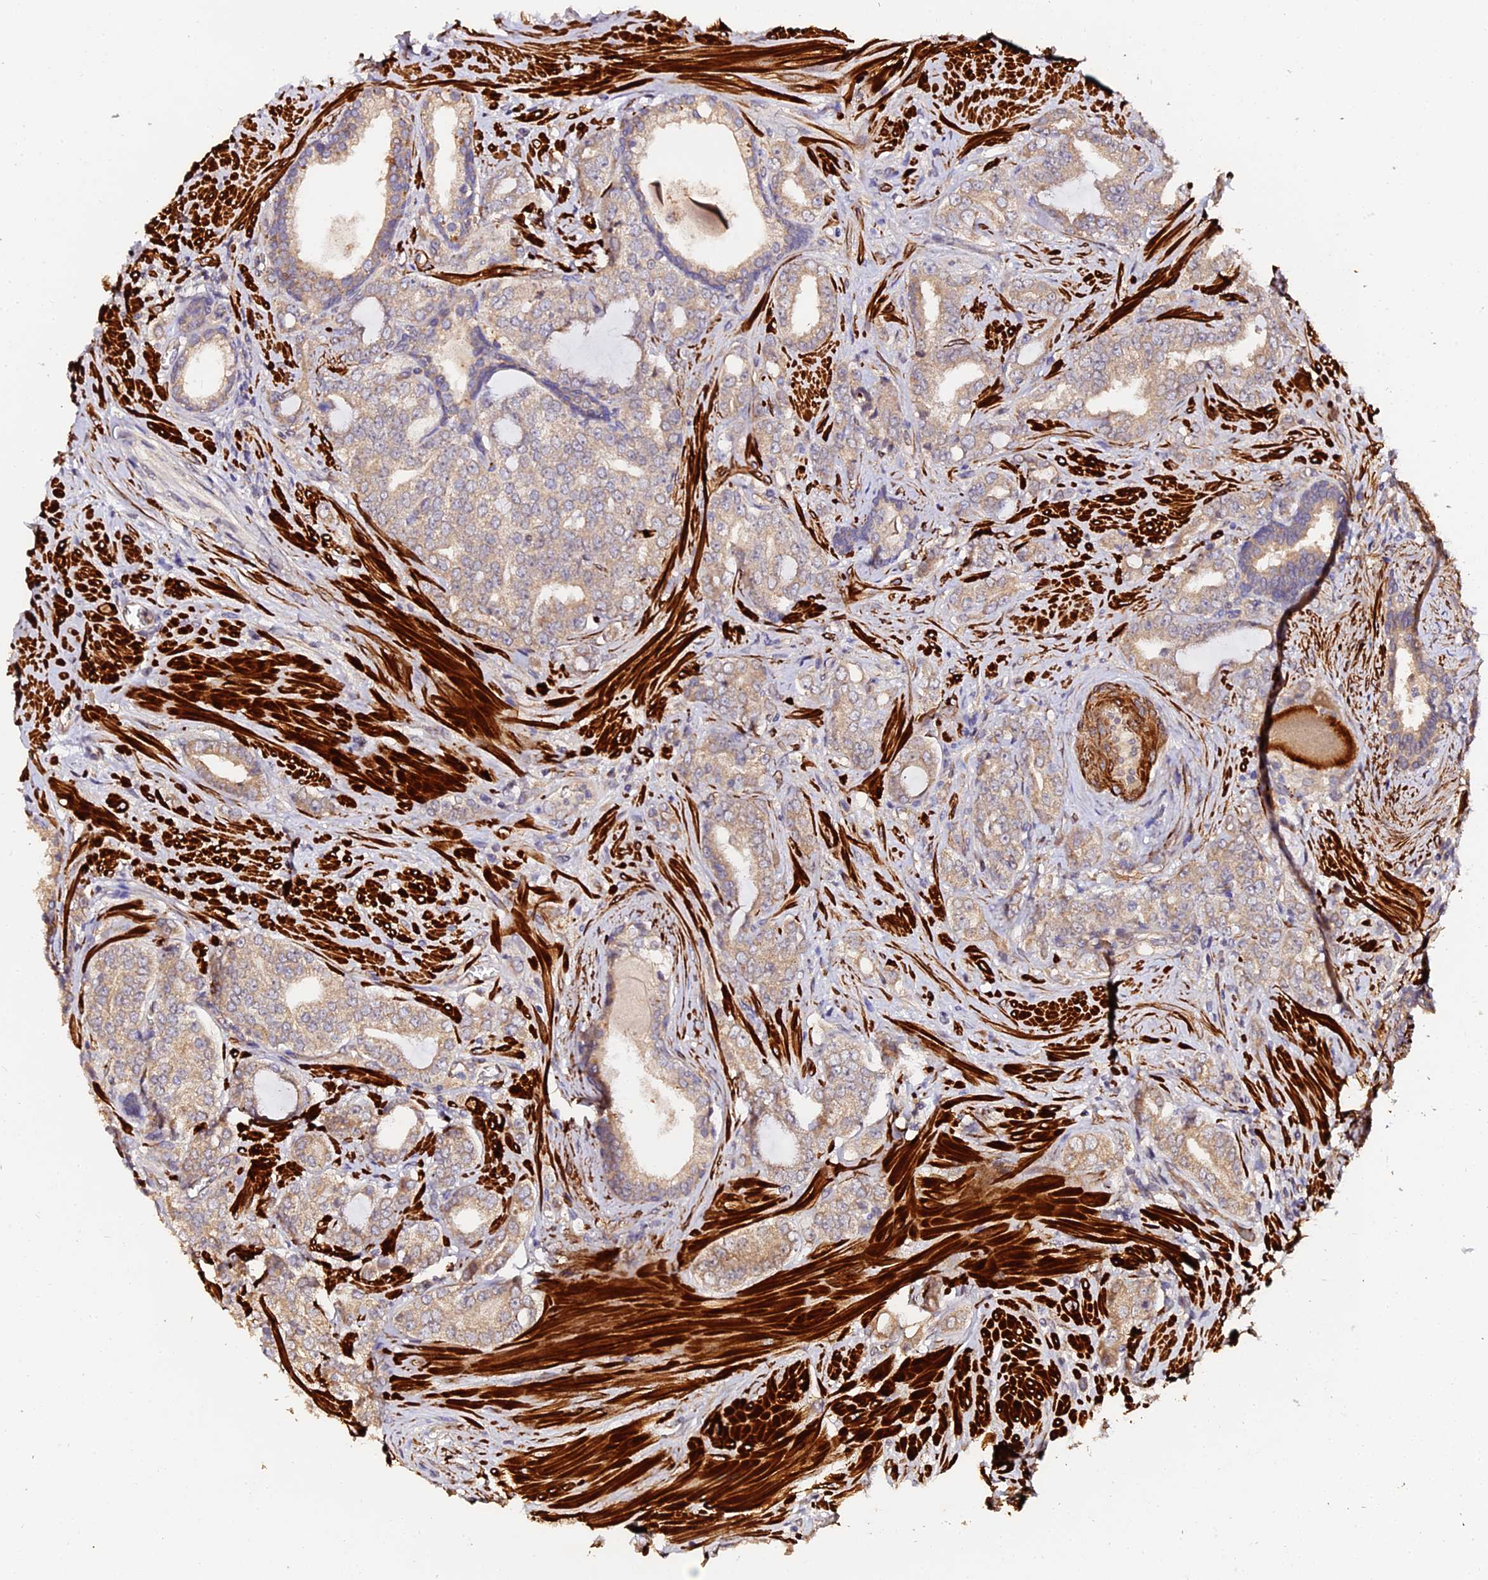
{"staining": {"intensity": "weak", "quantity": "25%-75%", "location": "cytoplasmic/membranous"}, "tissue": "prostate cancer", "cell_type": "Tumor cells", "image_type": "cancer", "snomed": [{"axis": "morphology", "description": "Adenocarcinoma, High grade"}, {"axis": "topography", "description": "Prostate"}], "caption": "Prostate cancer tissue reveals weak cytoplasmic/membranous staining in about 25%-75% of tumor cells", "gene": "TDO2", "patient": {"sex": "male", "age": 64}}